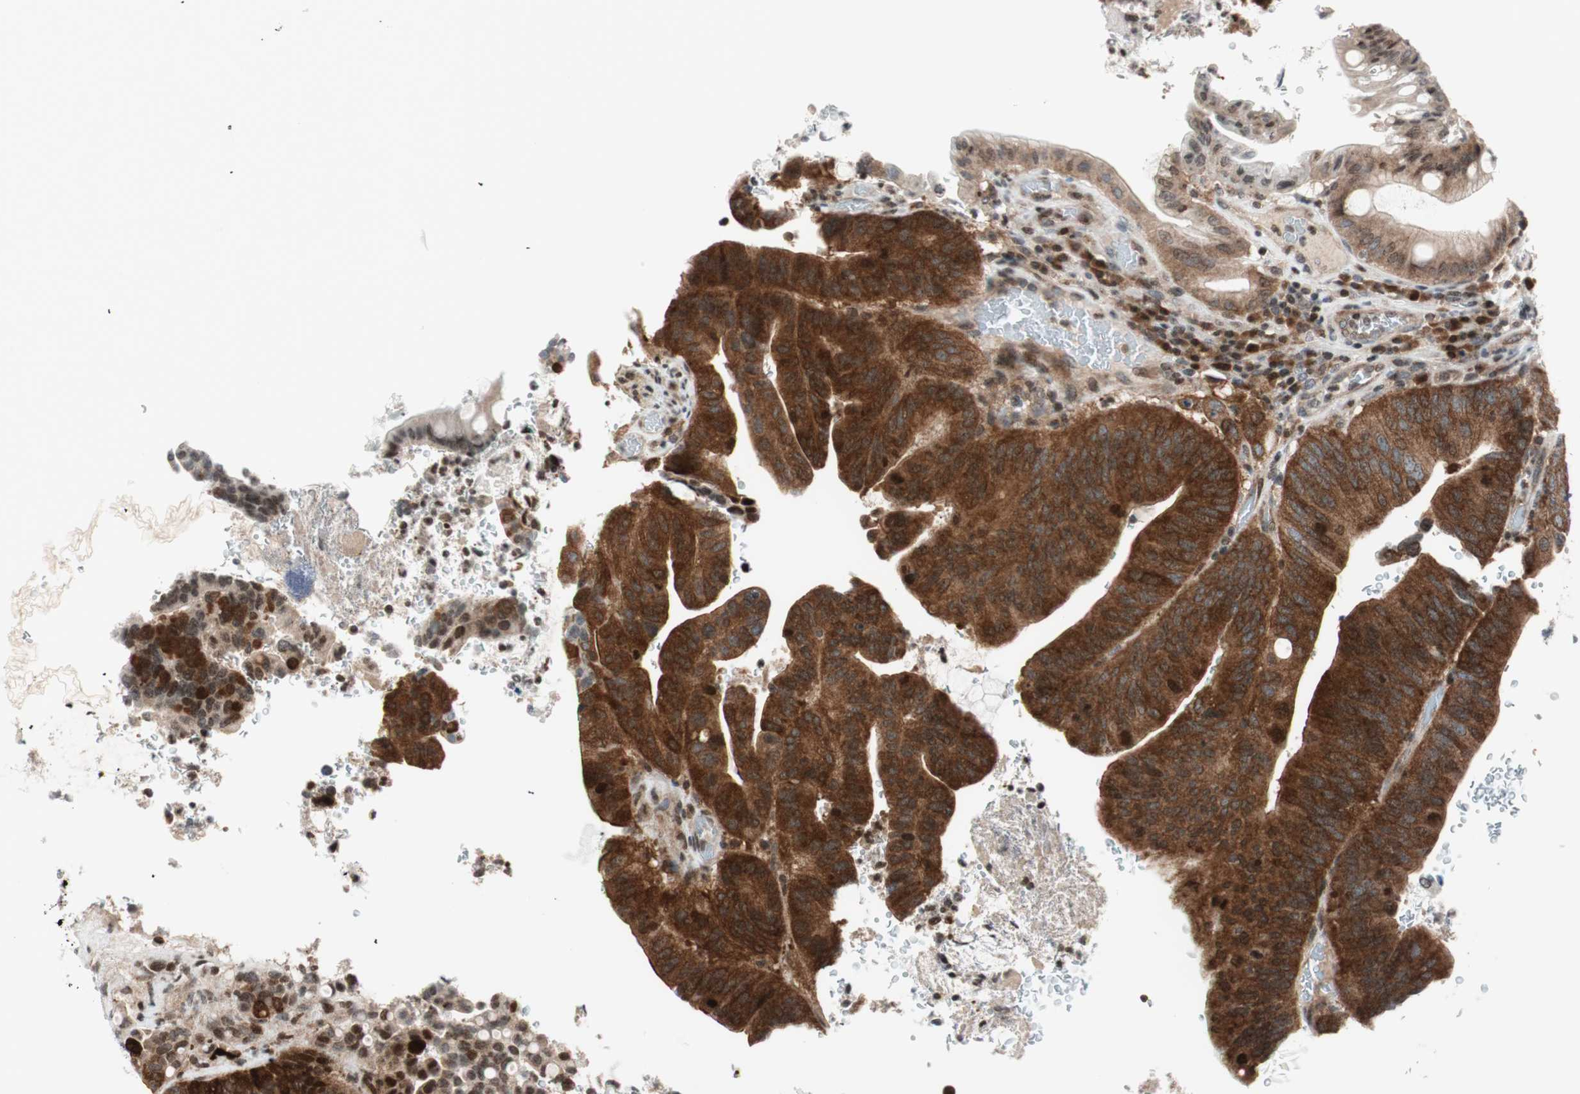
{"staining": {"intensity": "strong", "quantity": ">75%", "location": "cytoplasmic/membranous"}, "tissue": "colorectal cancer", "cell_type": "Tumor cells", "image_type": "cancer", "snomed": [{"axis": "morphology", "description": "Normal tissue, NOS"}, {"axis": "morphology", "description": "Adenocarcinoma, NOS"}, {"axis": "topography", "description": "Colon"}], "caption": "Strong cytoplasmic/membranous positivity is identified in about >75% of tumor cells in colorectal adenocarcinoma.", "gene": "TPT1", "patient": {"sex": "male", "age": 82}}